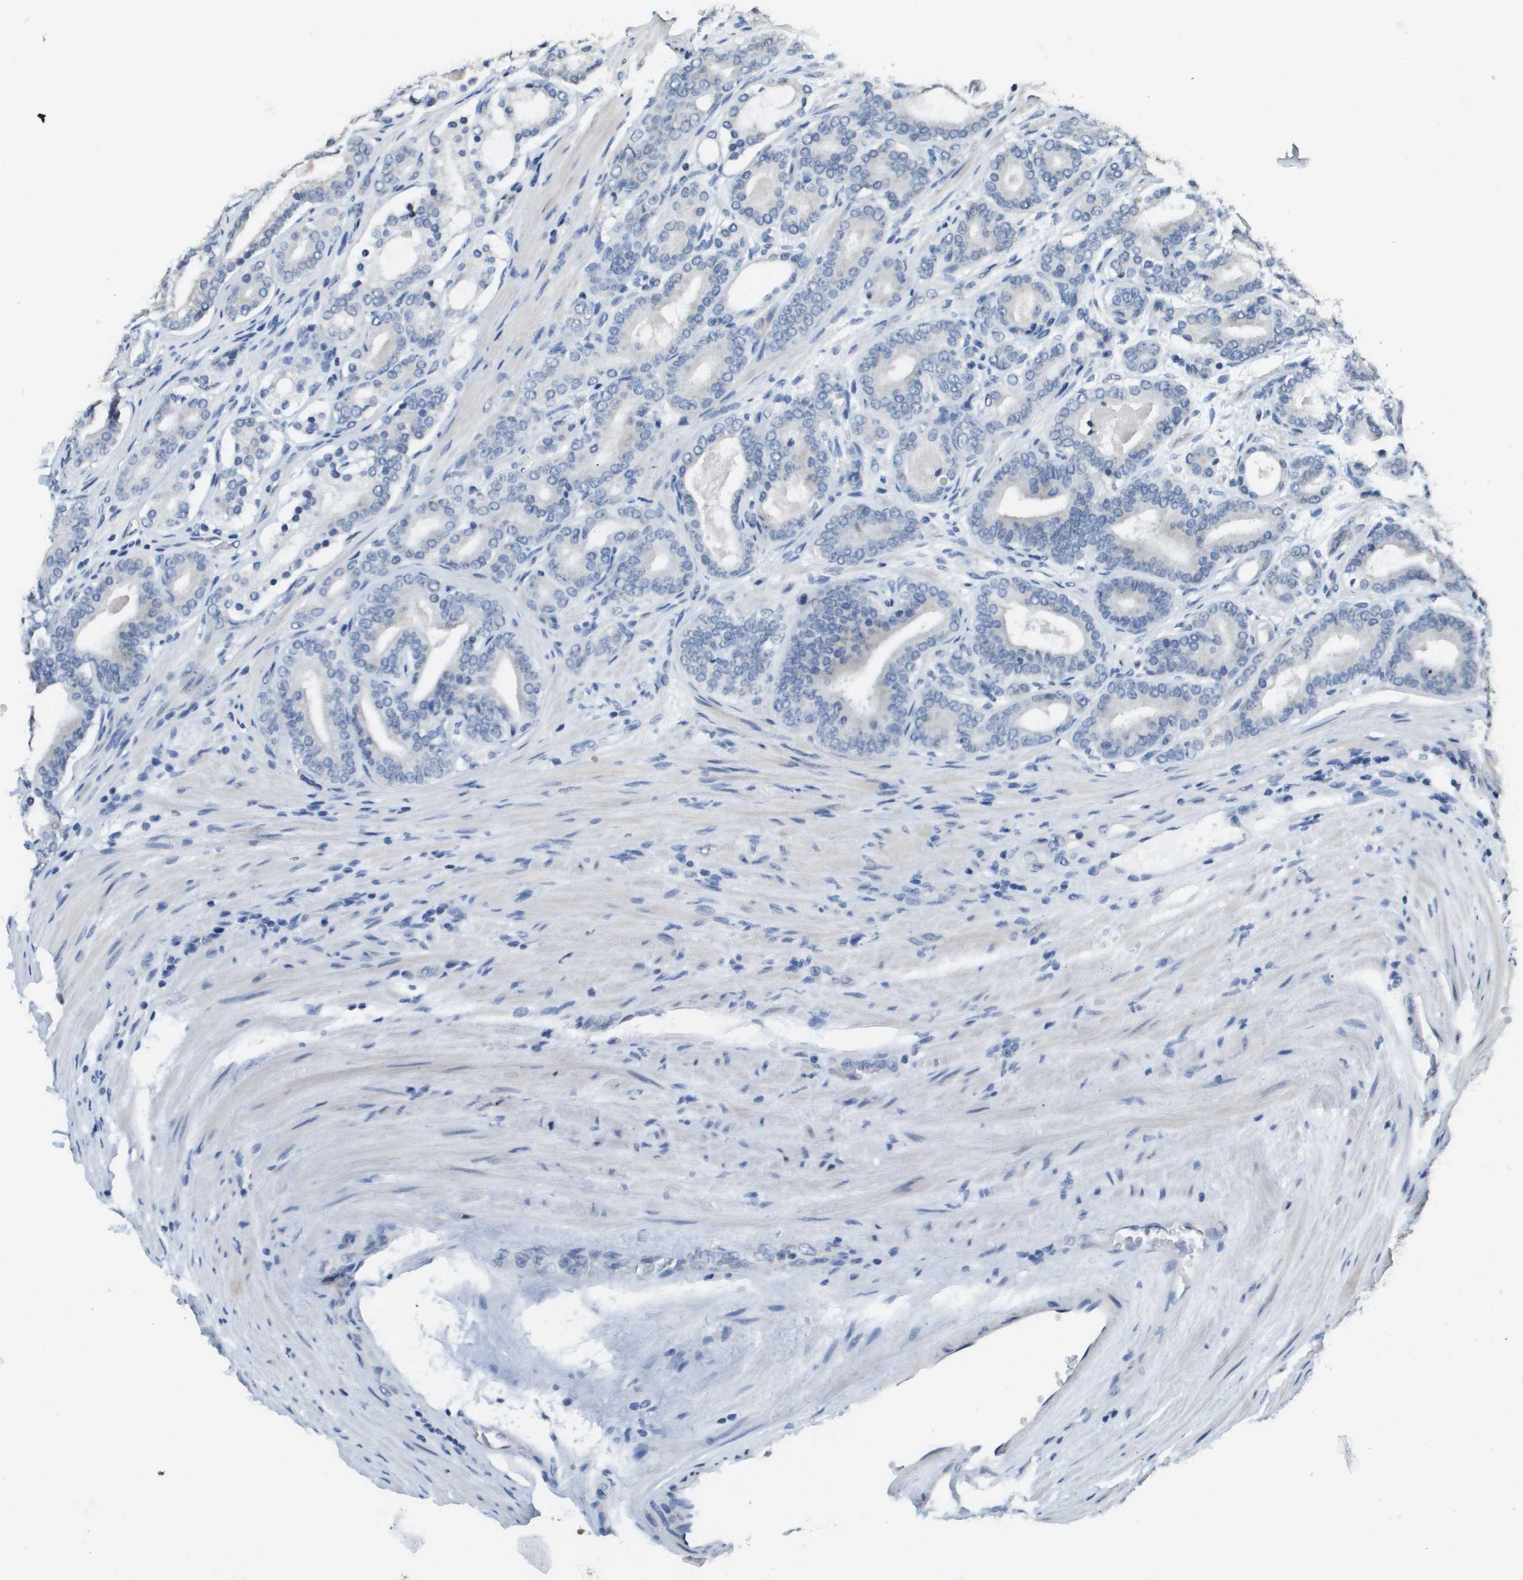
{"staining": {"intensity": "negative", "quantity": "none", "location": "none"}, "tissue": "prostate cancer", "cell_type": "Tumor cells", "image_type": "cancer", "snomed": [{"axis": "morphology", "description": "Adenocarcinoma, High grade"}, {"axis": "topography", "description": "Prostate"}], "caption": "A micrograph of human prostate cancer is negative for staining in tumor cells. (DAB immunohistochemistry (IHC) visualized using brightfield microscopy, high magnification).", "gene": "MT3", "patient": {"sex": "male", "age": 60}}